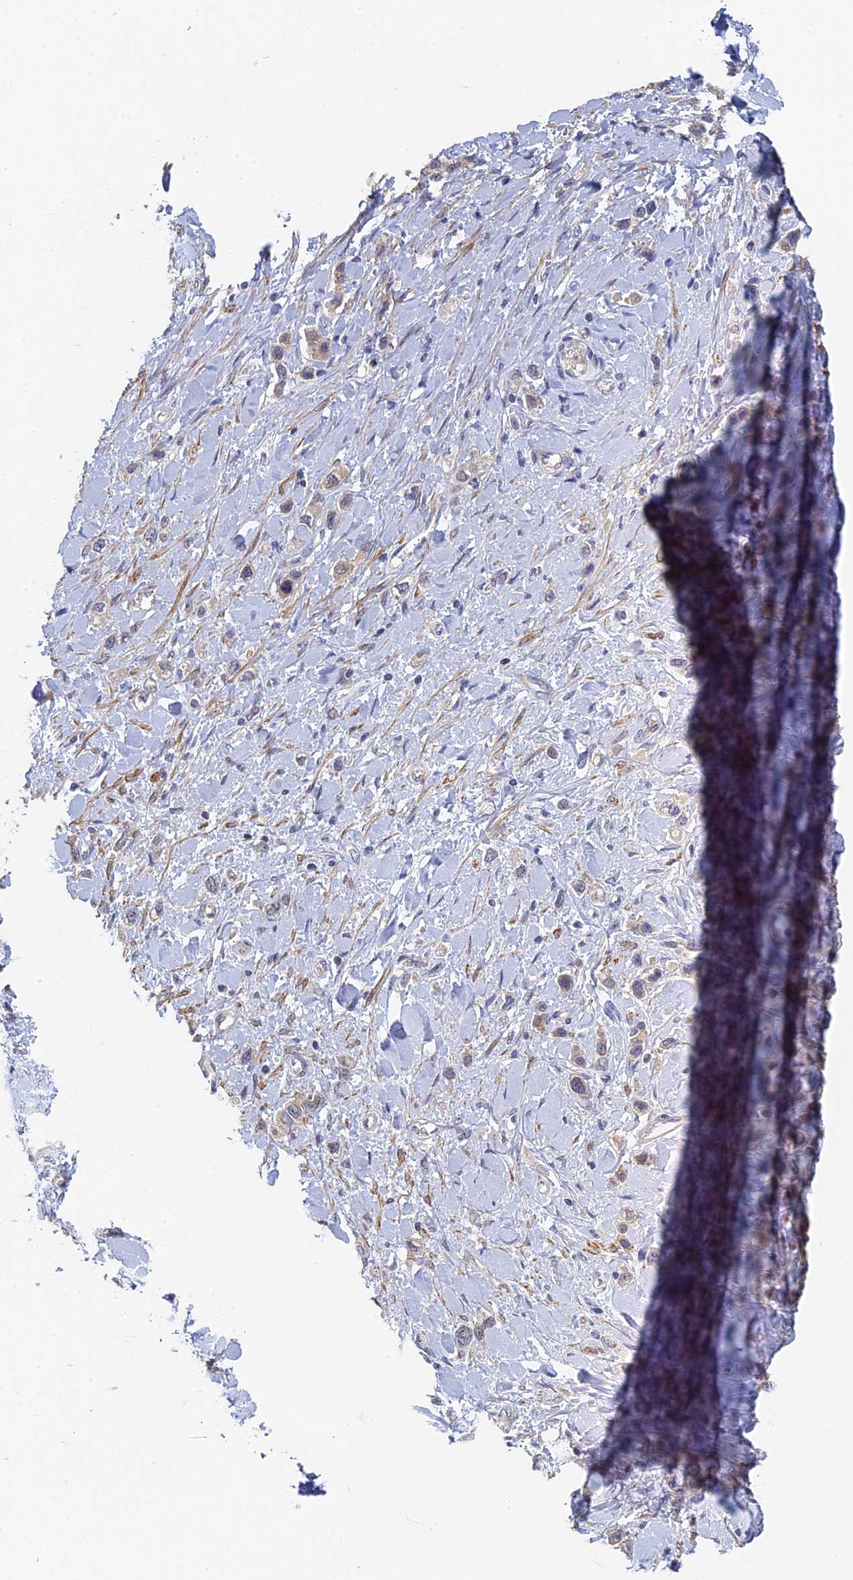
{"staining": {"intensity": "weak", "quantity": "<25%", "location": "cytoplasmic/membranous"}, "tissue": "stomach cancer", "cell_type": "Tumor cells", "image_type": "cancer", "snomed": [{"axis": "morphology", "description": "Normal tissue, NOS"}, {"axis": "morphology", "description": "Adenocarcinoma, NOS"}, {"axis": "topography", "description": "Stomach, upper"}, {"axis": "topography", "description": "Stomach"}], "caption": "This is a image of immunohistochemistry (IHC) staining of stomach adenocarcinoma, which shows no expression in tumor cells. The staining was performed using DAB (3,3'-diaminobenzidine) to visualize the protein expression in brown, while the nuclei were stained in blue with hematoxylin (Magnification: 20x).", "gene": "DIXDC1", "patient": {"sex": "female", "age": 65}}